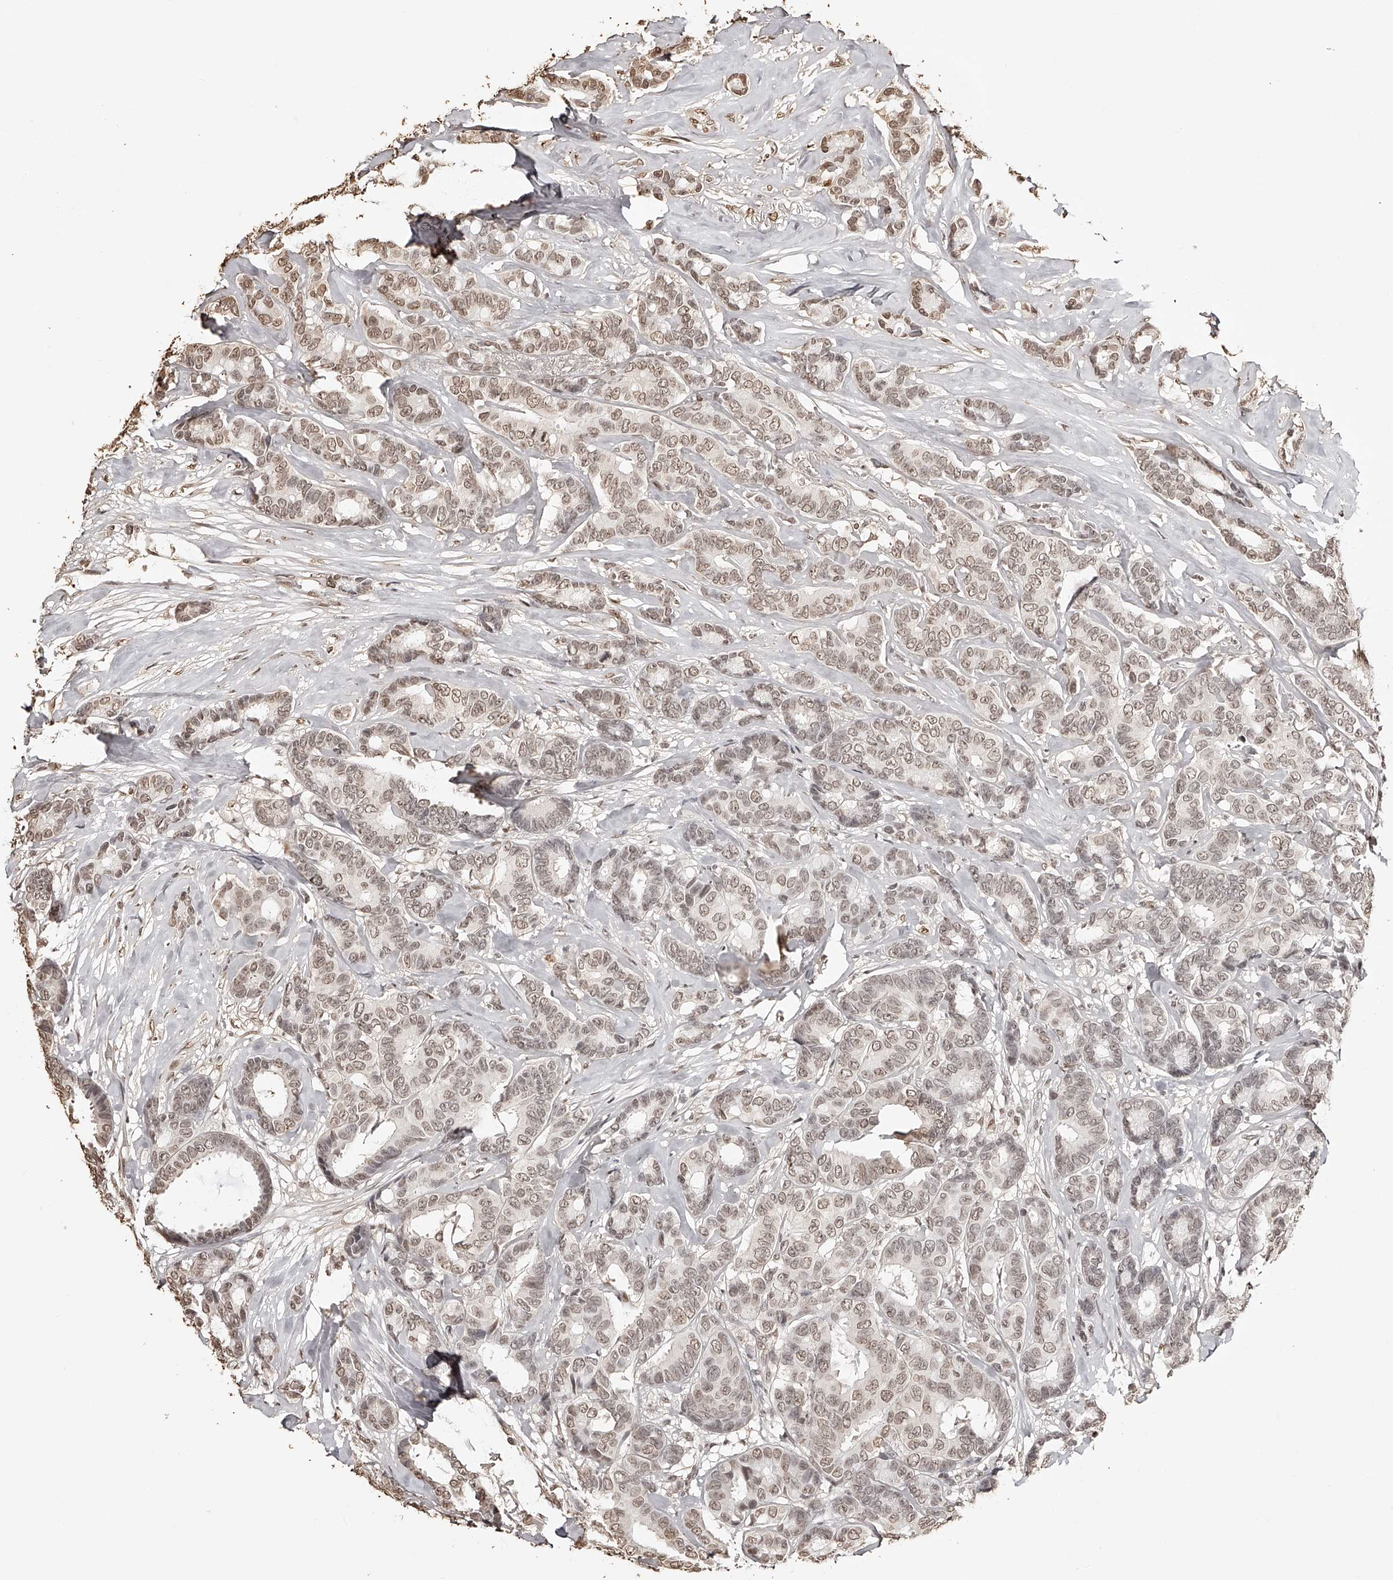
{"staining": {"intensity": "weak", "quantity": ">75%", "location": "nuclear"}, "tissue": "breast cancer", "cell_type": "Tumor cells", "image_type": "cancer", "snomed": [{"axis": "morphology", "description": "Duct carcinoma"}, {"axis": "topography", "description": "Breast"}], "caption": "Weak nuclear protein positivity is identified in about >75% of tumor cells in breast intraductal carcinoma.", "gene": "ZNF503", "patient": {"sex": "female", "age": 87}}